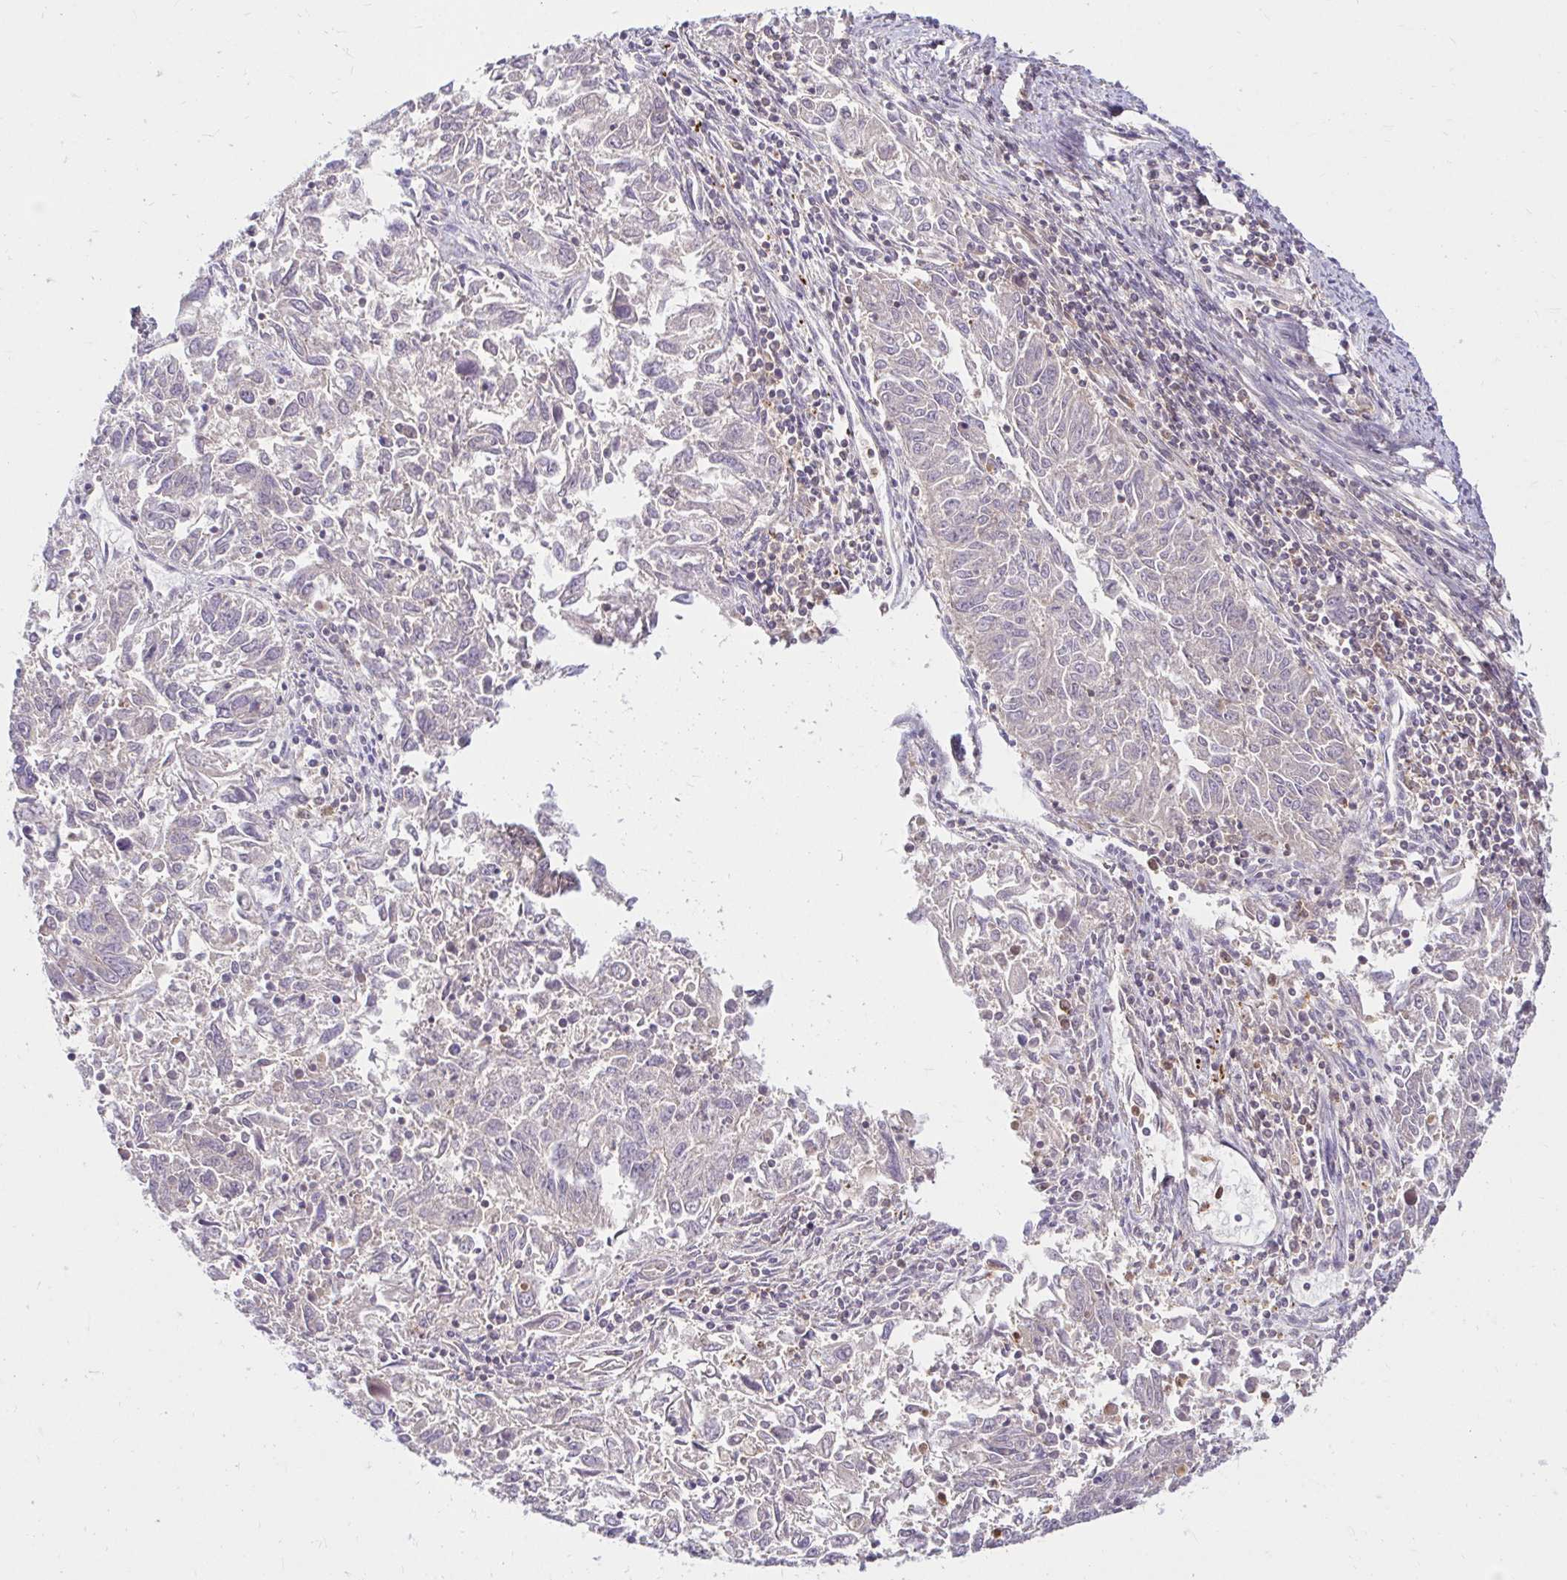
{"staining": {"intensity": "negative", "quantity": "none", "location": "none"}, "tissue": "endometrial cancer", "cell_type": "Tumor cells", "image_type": "cancer", "snomed": [{"axis": "morphology", "description": "Adenocarcinoma, NOS"}, {"axis": "topography", "description": "Endometrium"}], "caption": "Micrograph shows no protein staining in tumor cells of endometrial cancer (adenocarcinoma) tissue.", "gene": "PYCARD", "patient": {"sex": "female", "age": 42}}